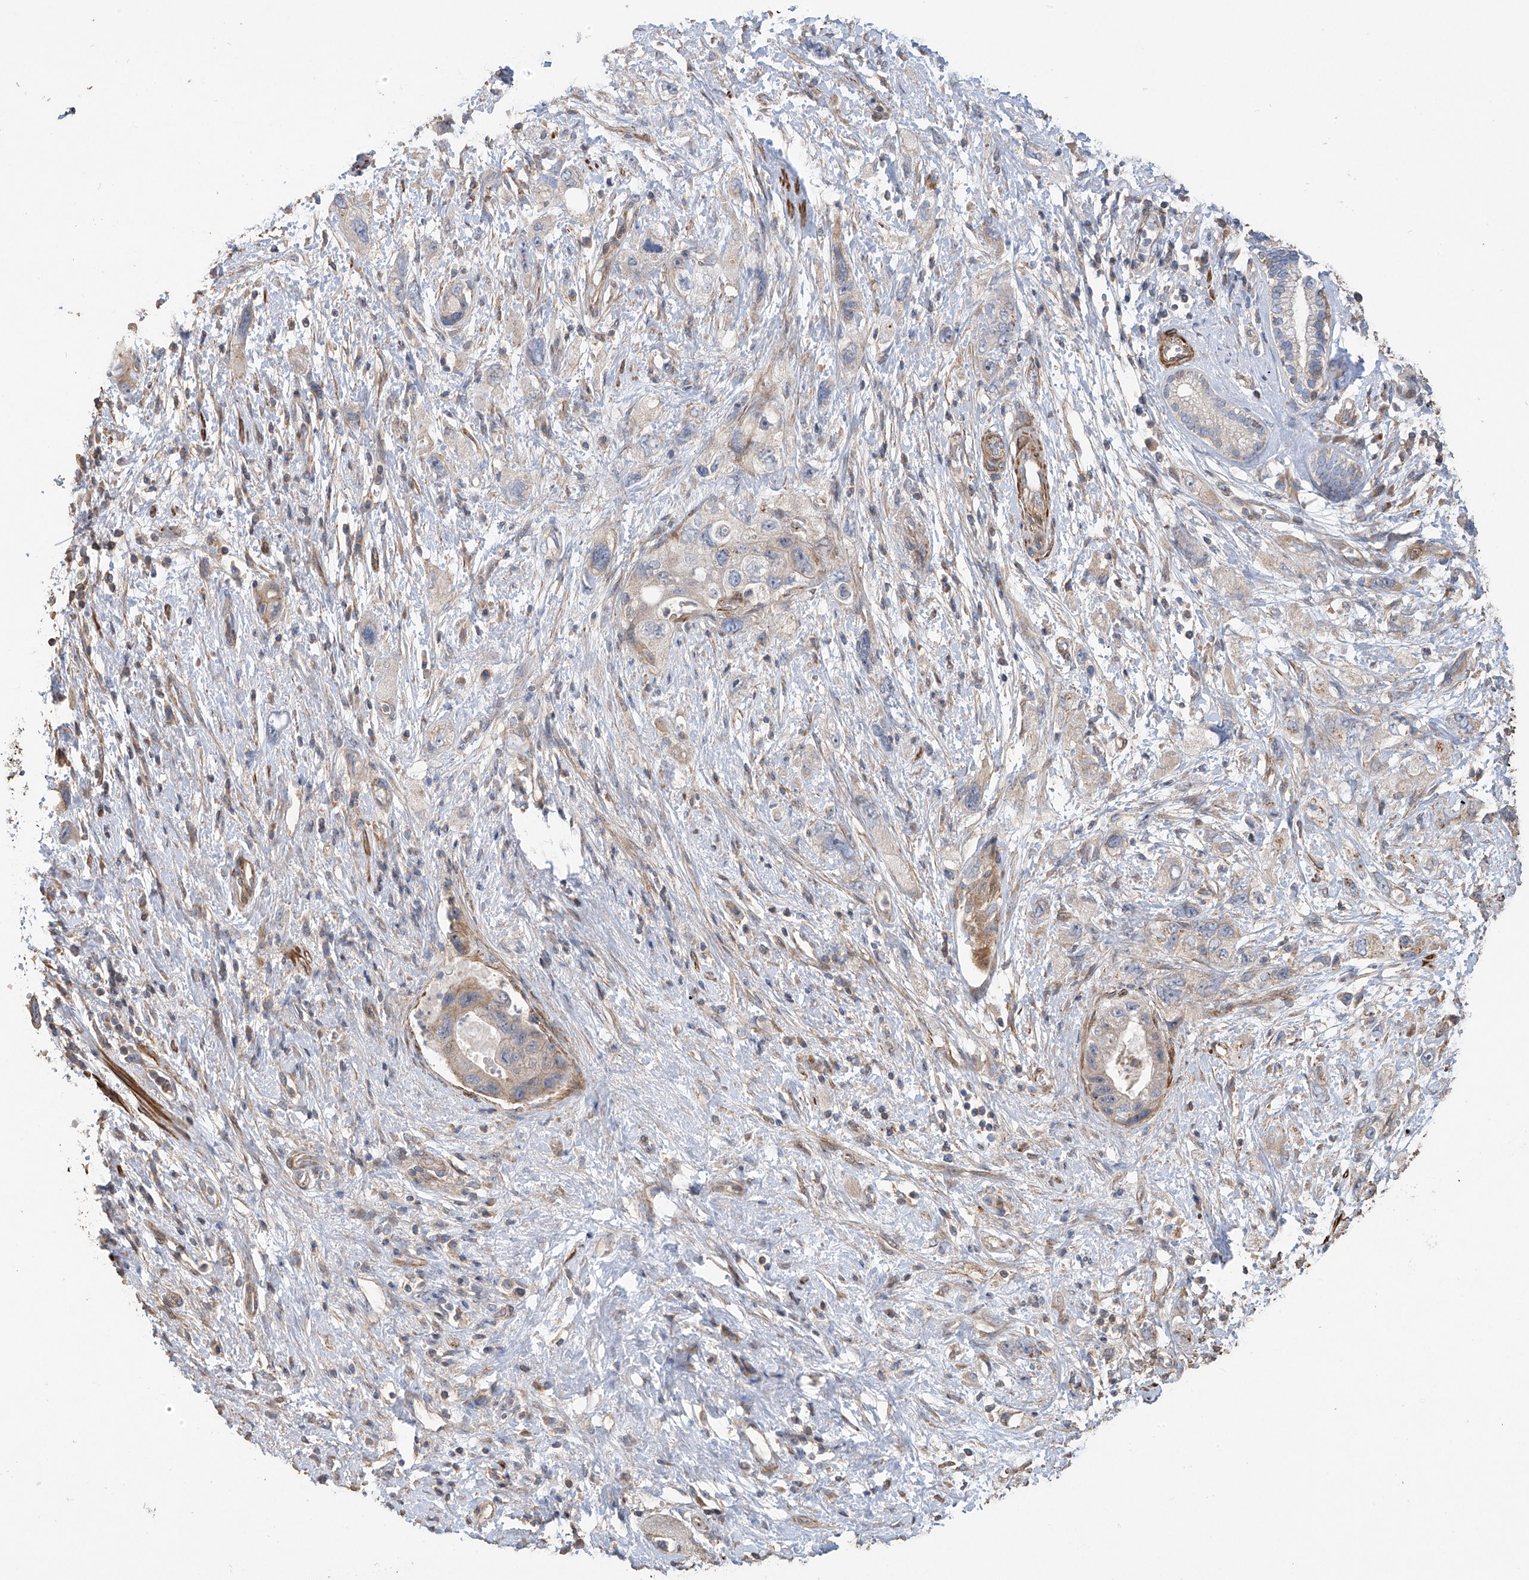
{"staining": {"intensity": "weak", "quantity": "<25%", "location": "cytoplasmic/membranous"}, "tissue": "pancreatic cancer", "cell_type": "Tumor cells", "image_type": "cancer", "snomed": [{"axis": "morphology", "description": "Adenocarcinoma, NOS"}, {"axis": "topography", "description": "Pancreas"}], "caption": "IHC of human adenocarcinoma (pancreatic) exhibits no expression in tumor cells.", "gene": "SLC43A3", "patient": {"sex": "female", "age": 73}}